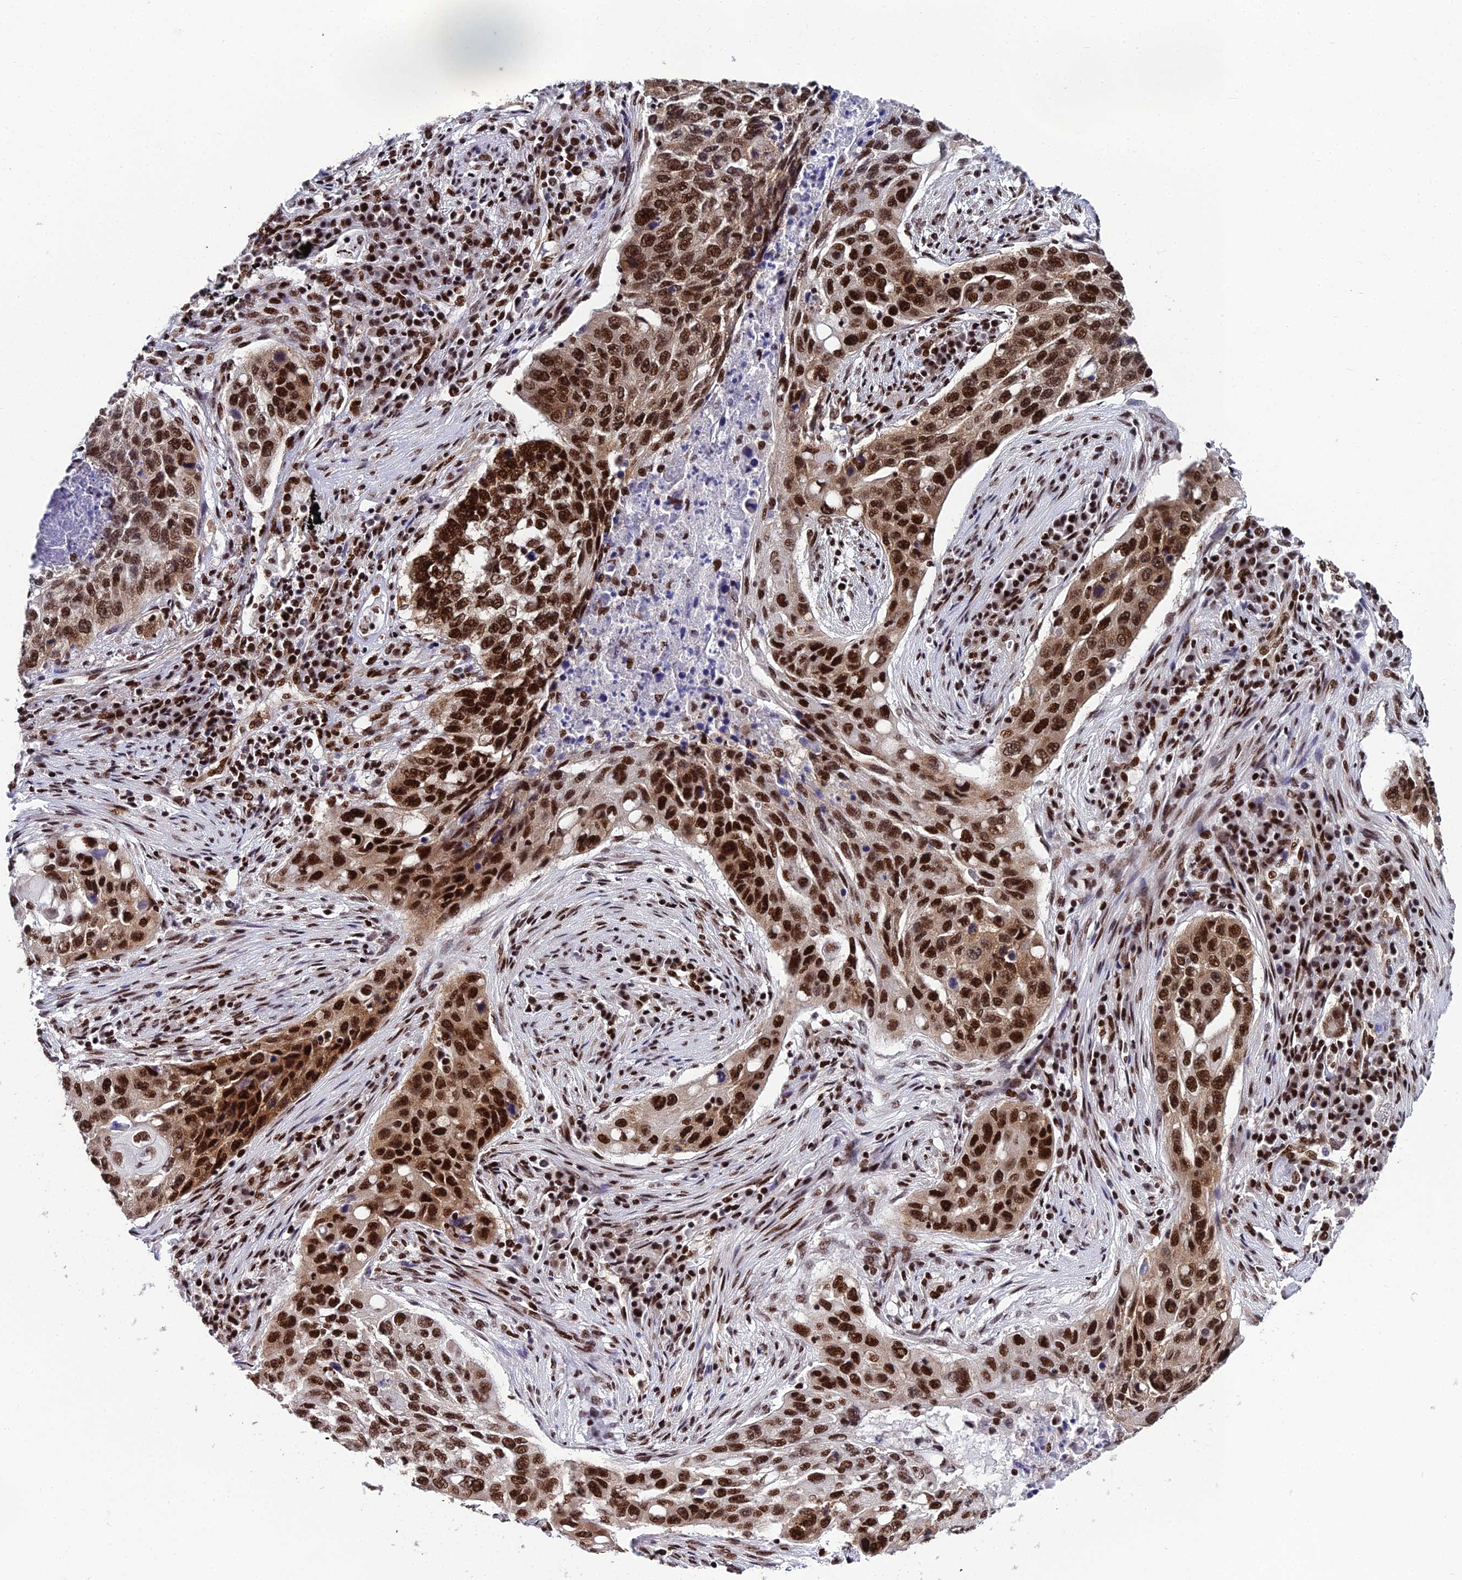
{"staining": {"intensity": "moderate", "quantity": ">75%", "location": "nuclear"}, "tissue": "lung cancer", "cell_type": "Tumor cells", "image_type": "cancer", "snomed": [{"axis": "morphology", "description": "Squamous cell carcinoma, NOS"}, {"axis": "topography", "description": "Lung"}], "caption": "Protein staining displays moderate nuclear positivity in about >75% of tumor cells in squamous cell carcinoma (lung). The protein is shown in brown color, while the nuclei are stained blue.", "gene": "HNRNPH1", "patient": {"sex": "female", "age": 63}}